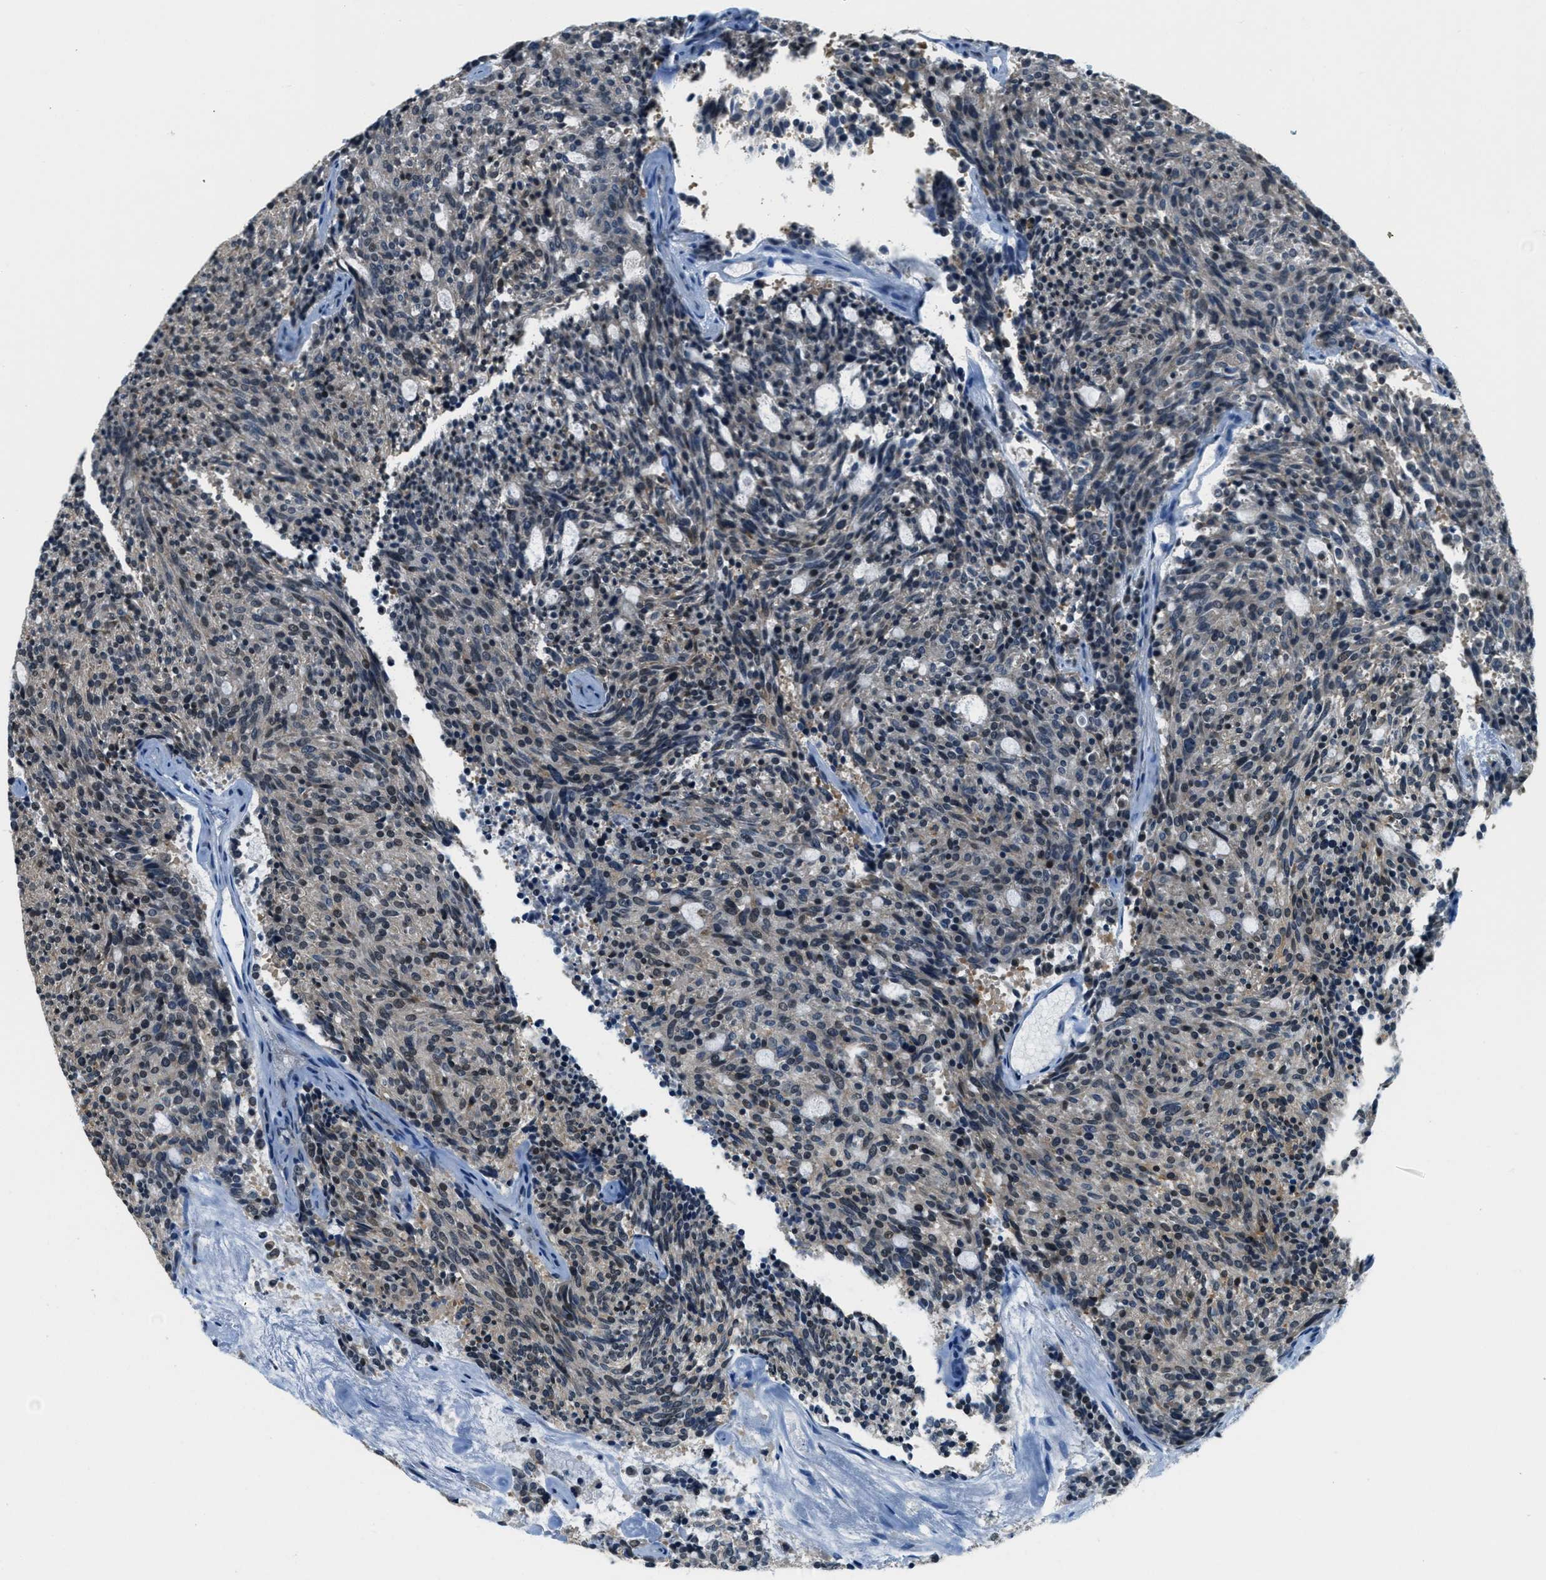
{"staining": {"intensity": "negative", "quantity": "none", "location": "none"}, "tissue": "carcinoid", "cell_type": "Tumor cells", "image_type": "cancer", "snomed": [{"axis": "morphology", "description": "Carcinoid, malignant, NOS"}, {"axis": "topography", "description": "Pancreas"}], "caption": "There is no significant expression in tumor cells of carcinoid (malignant).", "gene": "RAB11FIP1", "patient": {"sex": "female", "age": 54}}